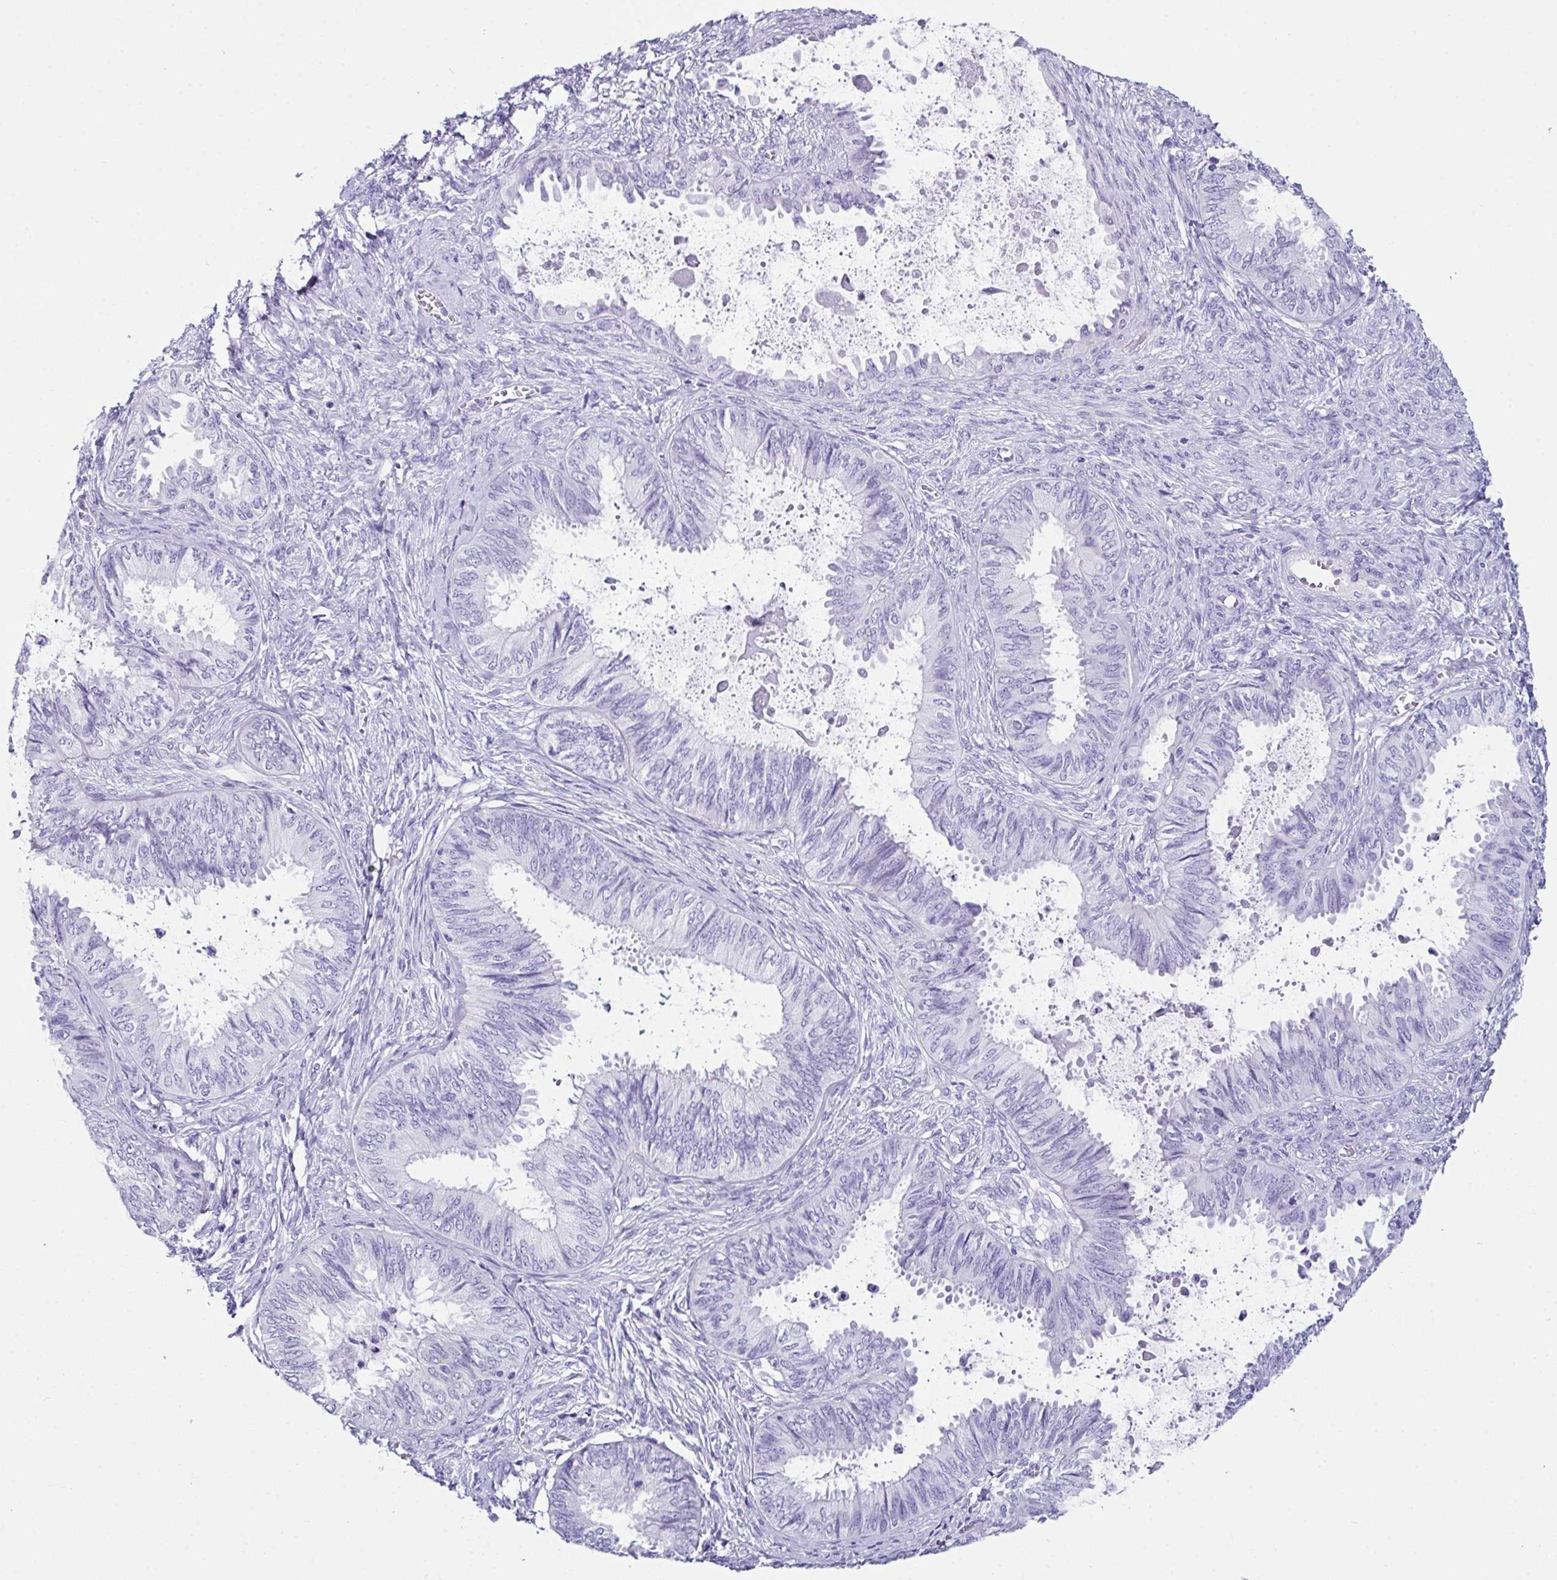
{"staining": {"intensity": "negative", "quantity": "none", "location": "none"}, "tissue": "ovarian cancer", "cell_type": "Tumor cells", "image_type": "cancer", "snomed": [{"axis": "morphology", "description": "Carcinoma, endometroid"}, {"axis": "topography", "description": "Ovary"}], "caption": "High magnification brightfield microscopy of endometroid carcinoma (ovarian) stained with DAB (brown) and counterstained with hematoxylin (blue): tumor cells show no significant positivity.", "gene": "LGALS4", "patient": {"sex": "female", "age": 70}}